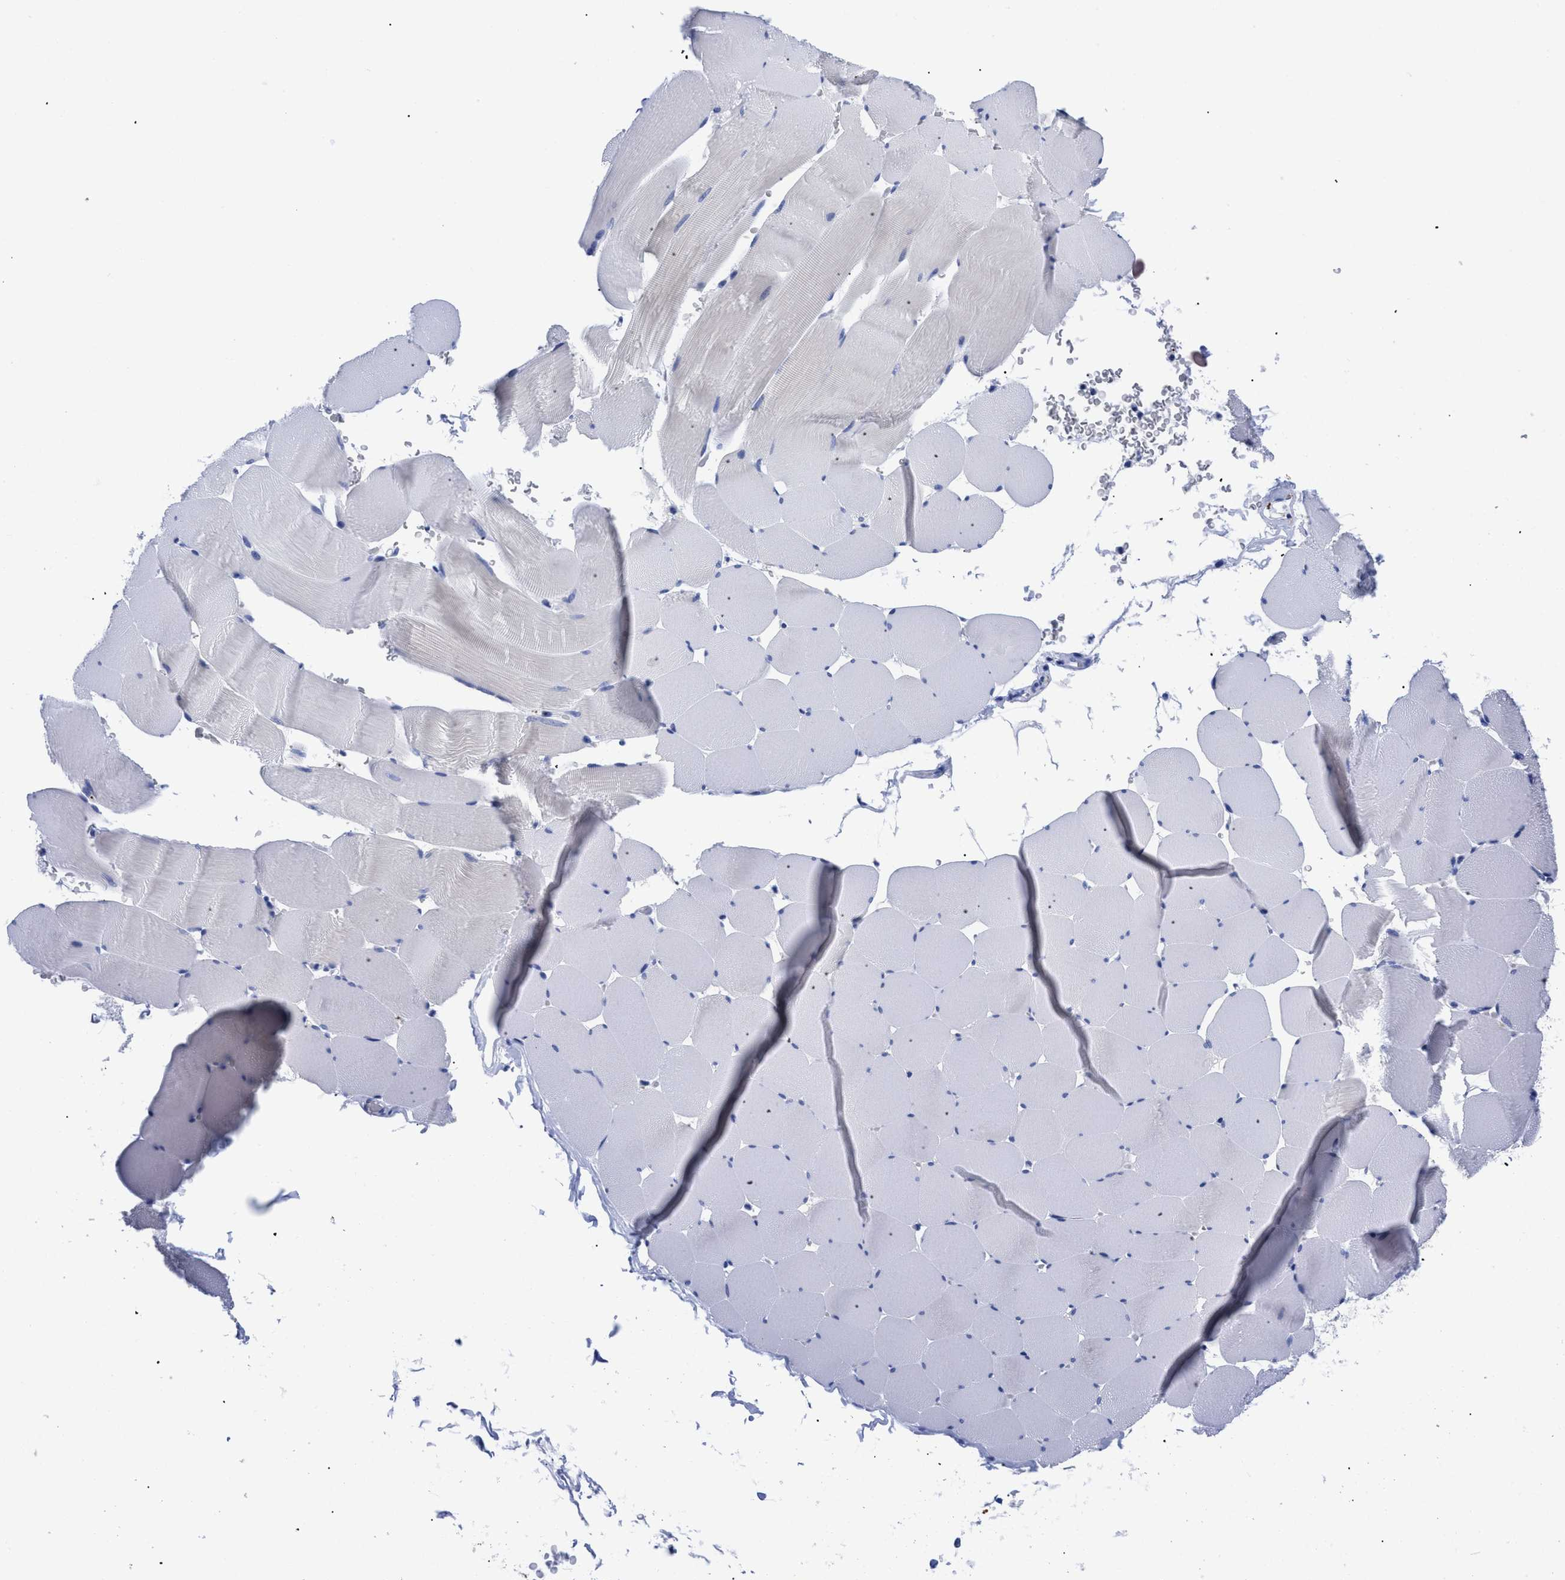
{"staining": {"intensity": "negative", "quantity": "none", "location": "none"}, "tissue": "skeletal muscle", "cell_type": "Myocytes", "image_type": "normal", "snomed": [{"axis": "morphology", "description": "Normal tissue, NOS"}, {"axis": "topography", "description": "Skeletal muscle"}], "caption": "Human skeletal muscle stained for a protein using immunohistochemistry (IHC) exhibits no positivity in myocytes.", "gene": "TREML1", "patient": {"sex": "male", "age": 62}}